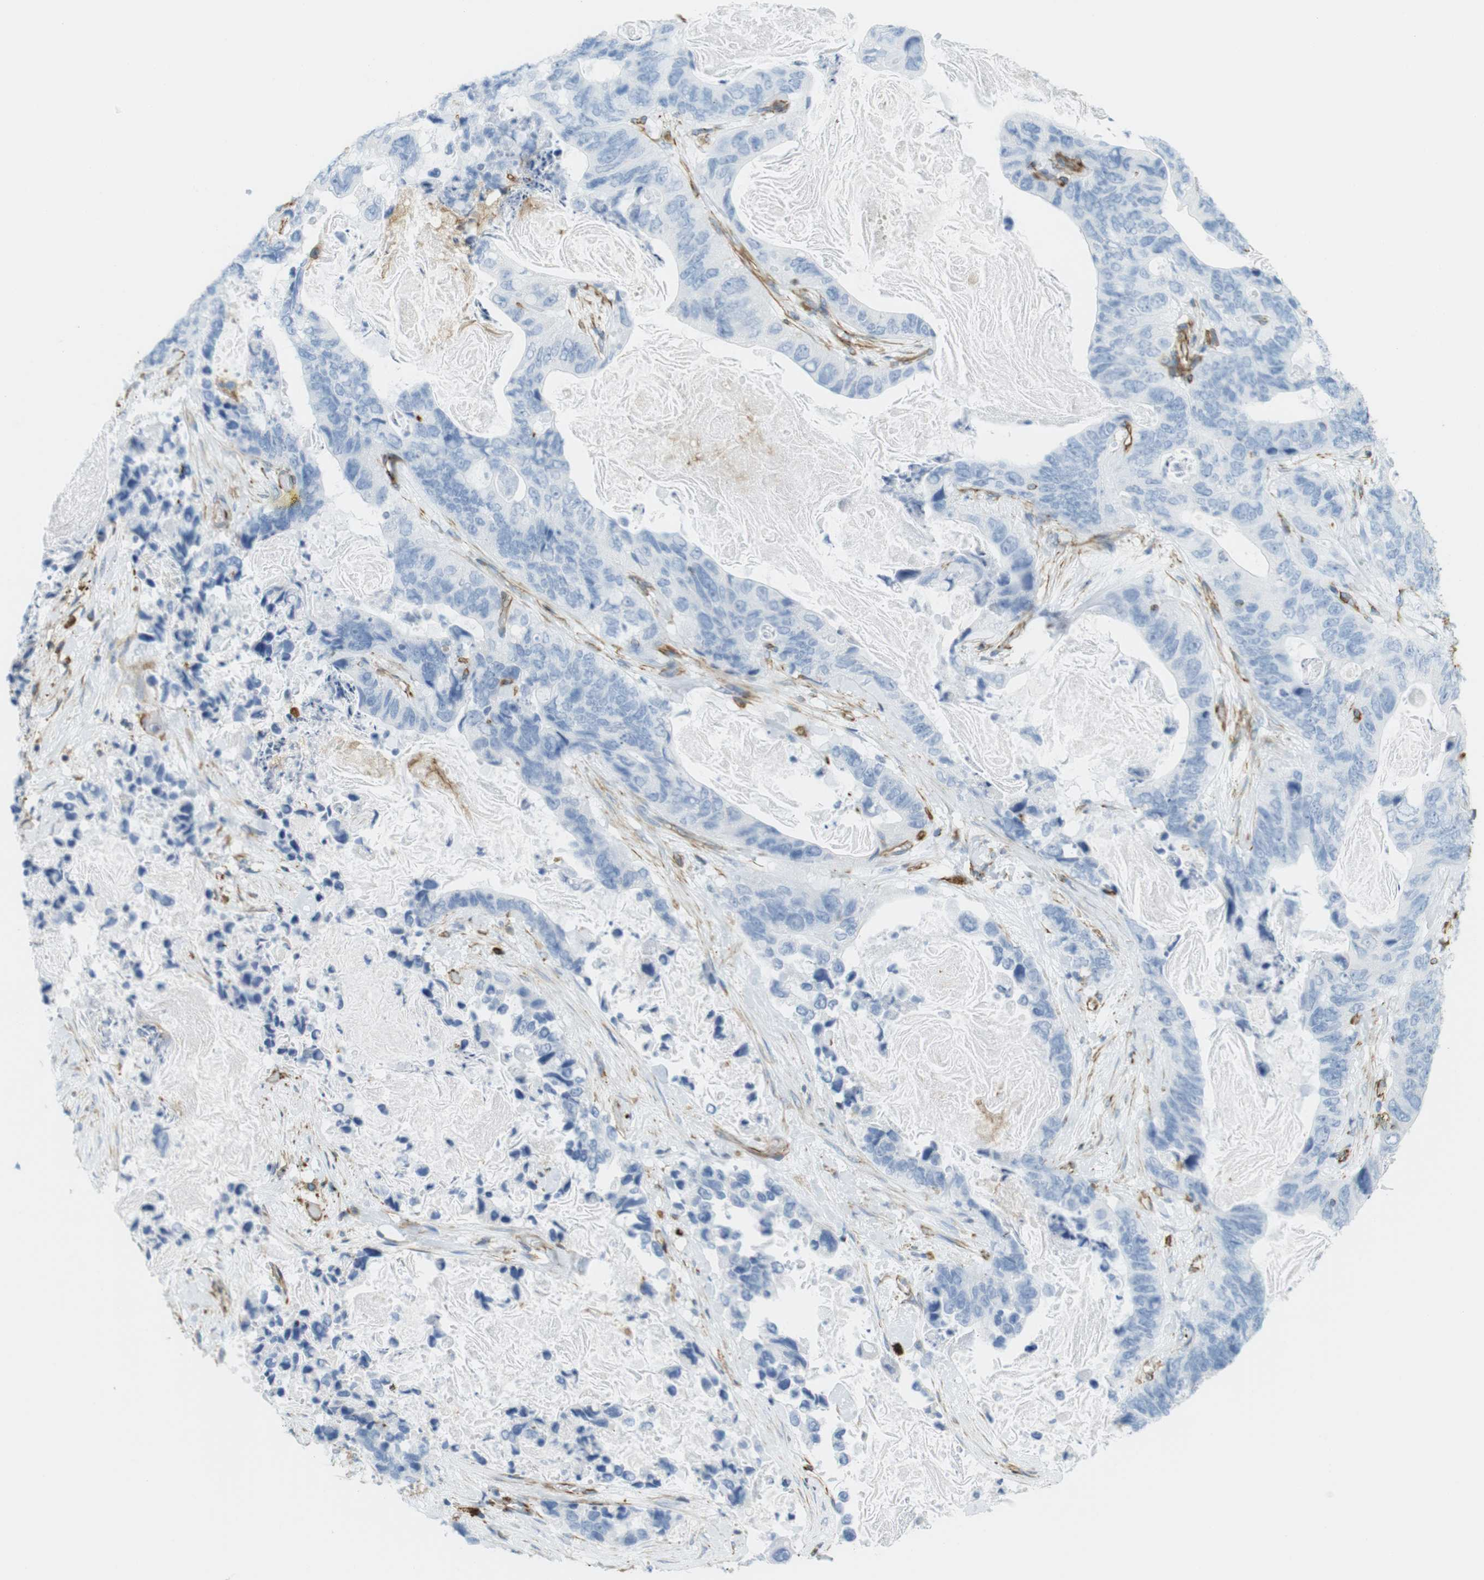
{"staining": {"intensity": "negative", "quantity": "none", "location": "none"}, "tissue": "stomach cancer", "cell_type": "Tumor cells", "image_type": "cancer", "snomed": [{"axis": "morphology", "description": "Adenocarcinoma, NOS"}, {"axis": "topography", "description": "Stomach"}], "caption": "The immunohistochemistry micrograph has no significant expression in tumor cells of stomach cancer (adenocarcinoma) tissue.", "gene": "MS4A10", "patient": {"sex": "female", "age": 89}}